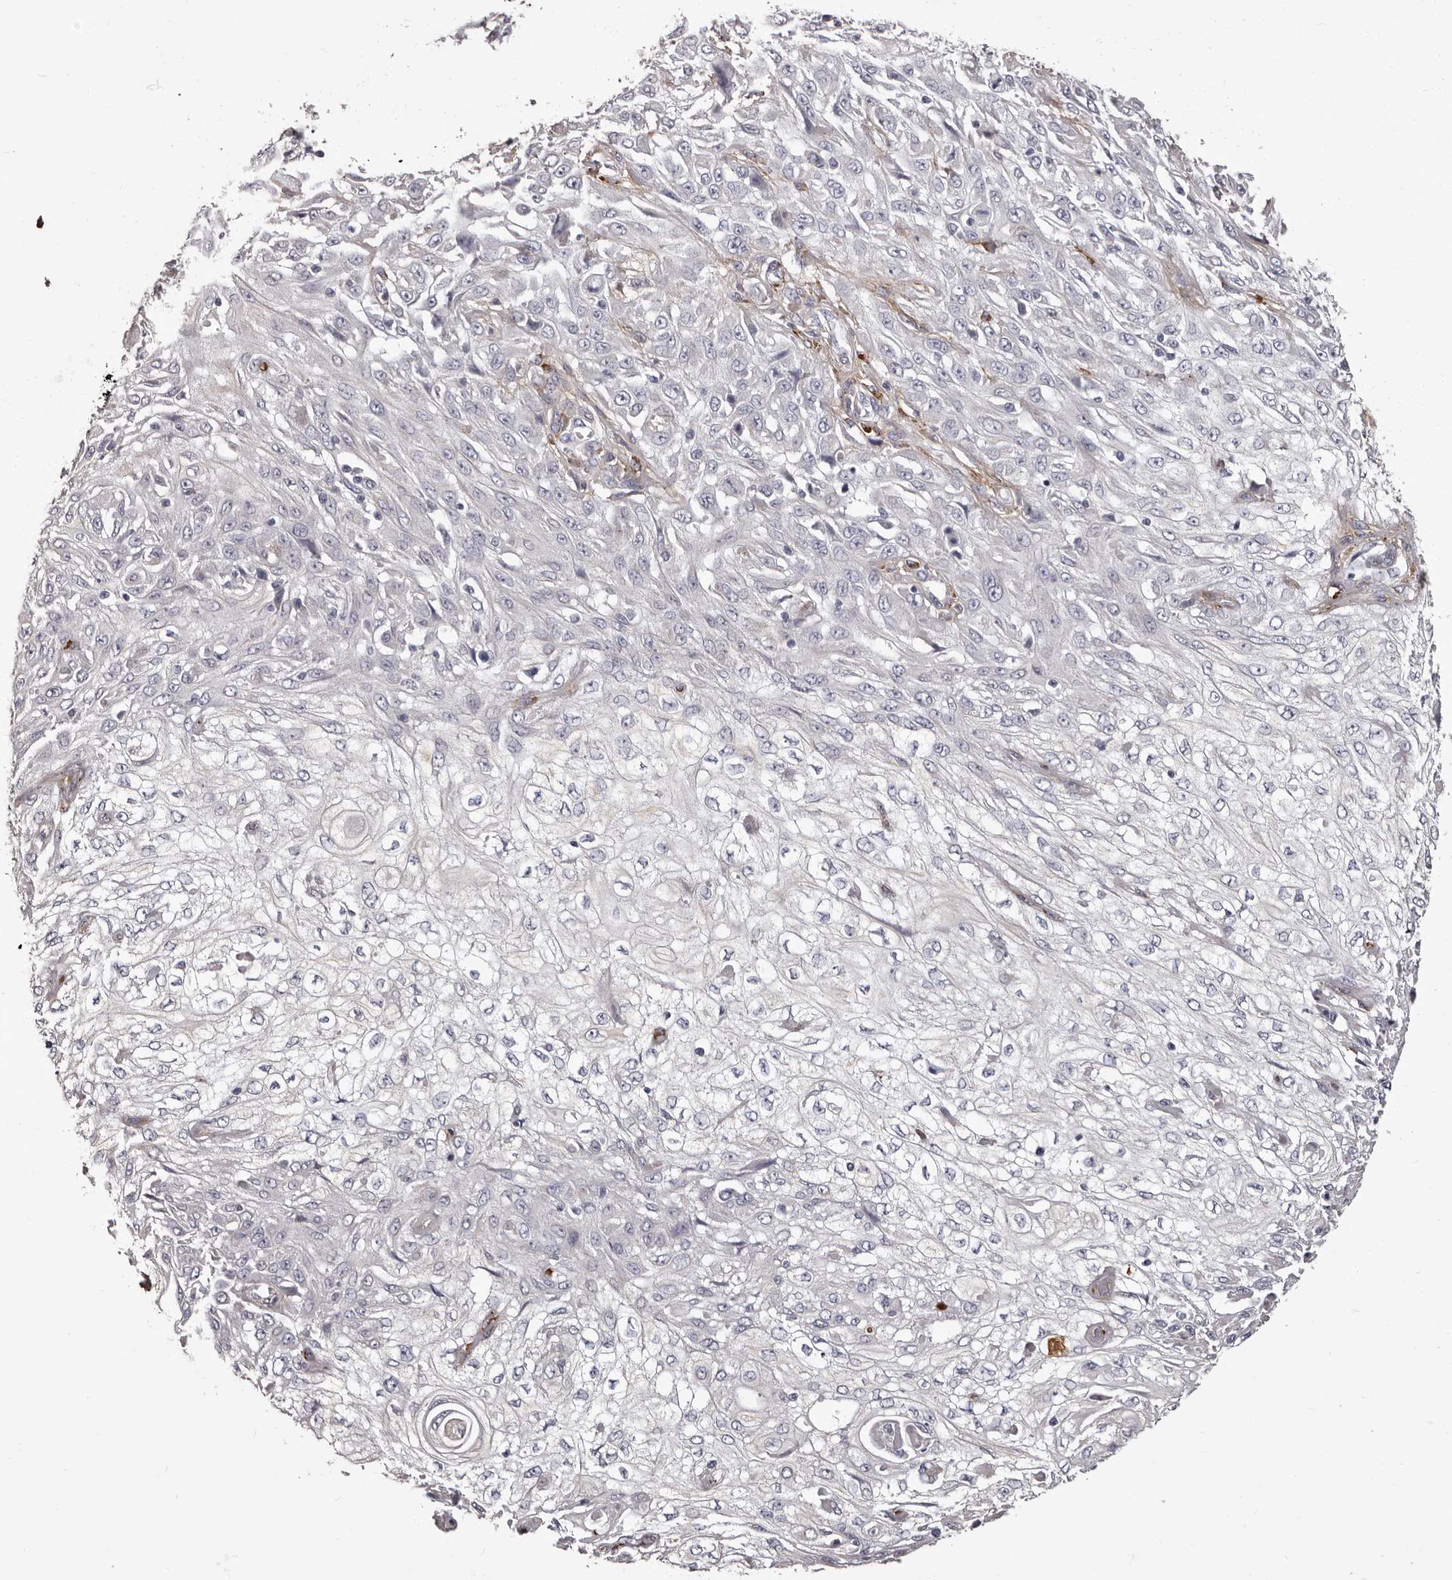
{"staining": {"intensity": "negative", "quantity": "none", "location": "none"}, "tissue": "skin cancer", "cell_type": "Tumor cells", "image_type": "cancer", "snomed": [{"axis": "morphology", "description": "Squamous cell carcinoma, NOS"}, {"axis": "morphology", "description": "Squamous cell carcinoma, metastatic, NOS"}, {"axis": "topography", "description": "Skin"}, {"axis": "topography", "description": "Lymph node"}], "caption": "High power microscopy histopathology image of an IHC photomicrograph of metastatic squamous cell carcinoma (skin), revealing no significant positivity in tumor cells.", "gene": "COL6A1", "patient": {"sex": "male", "age": 75}}